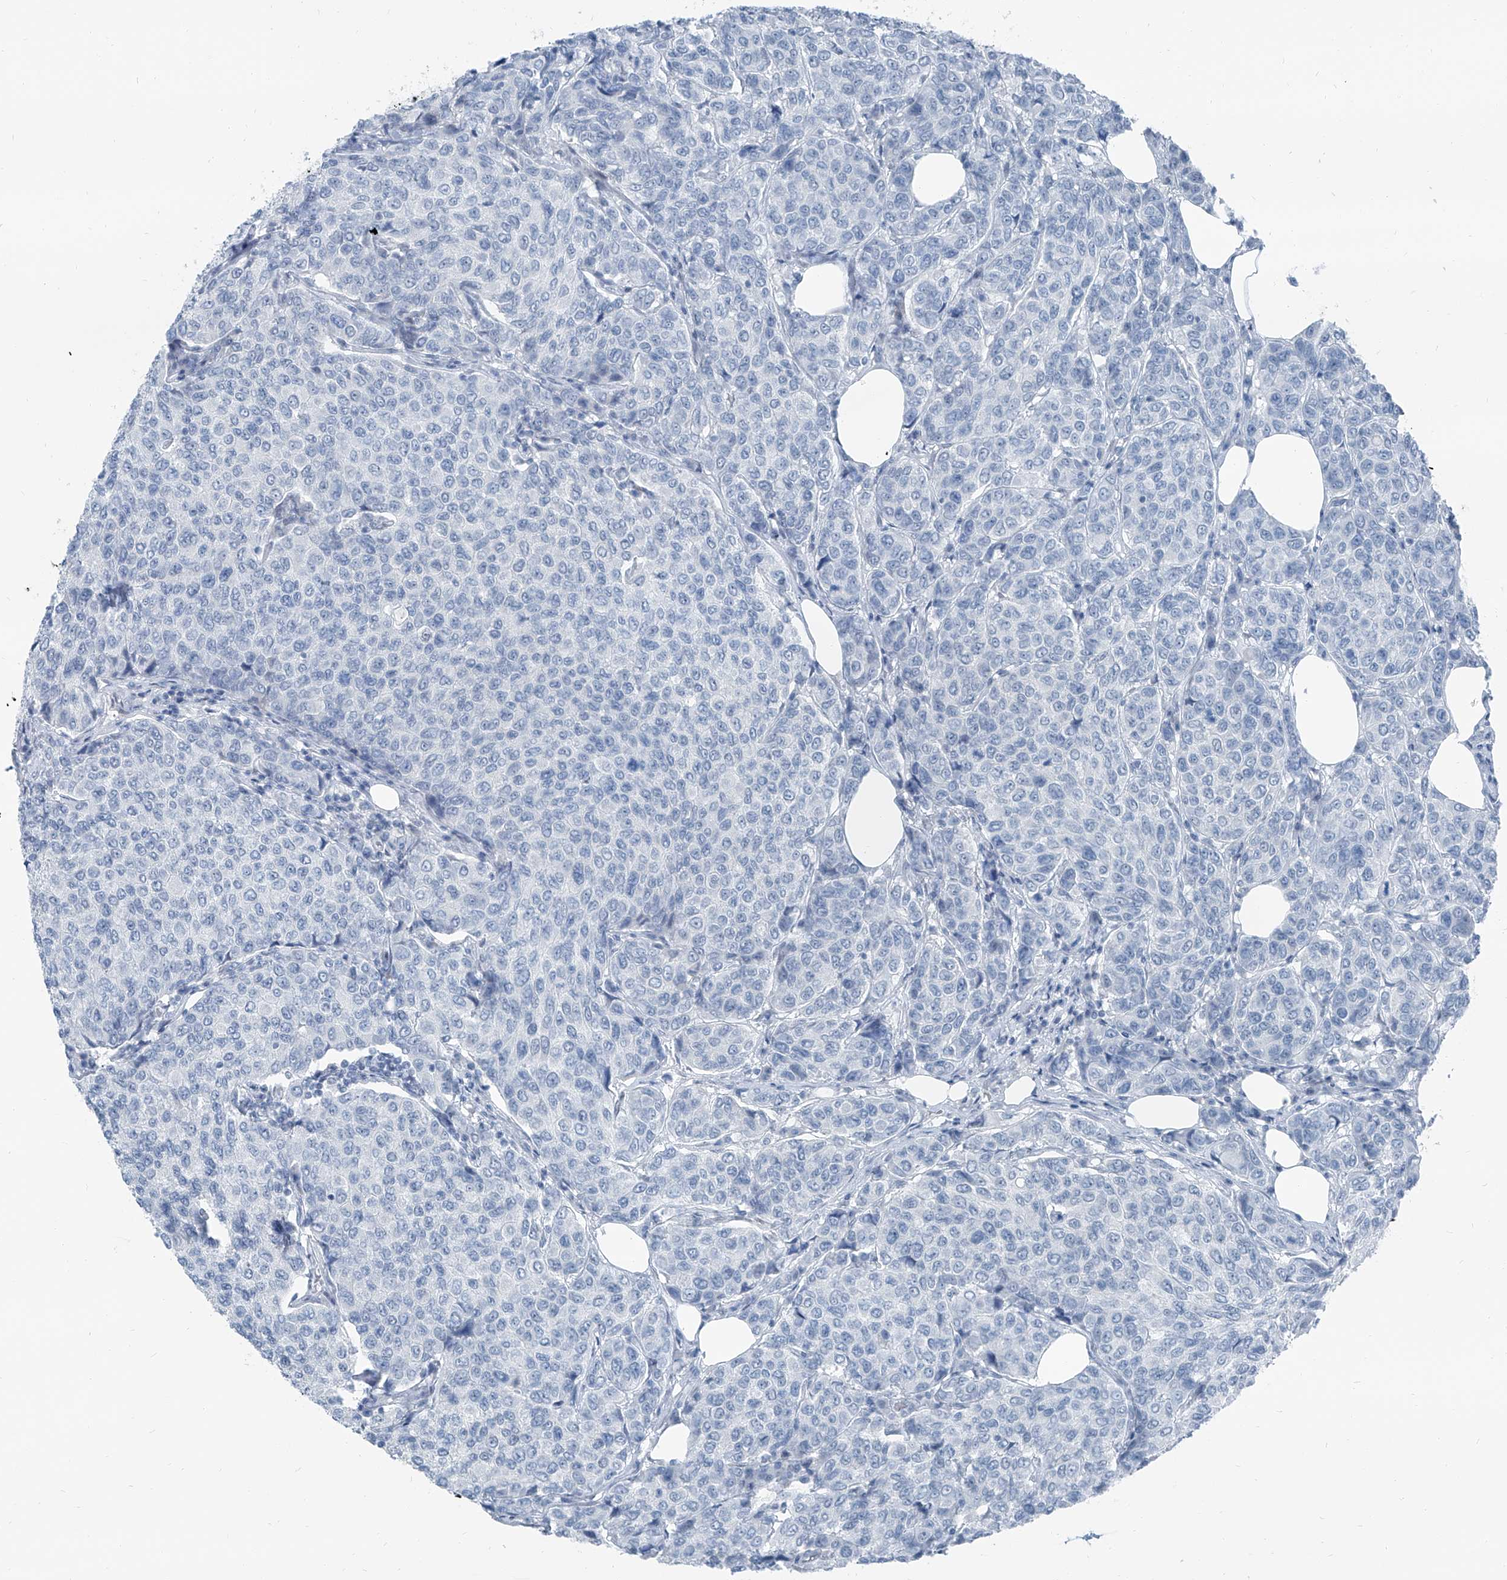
{"staining": {"intensity": "negative", "quantity": "none", "location": "none"}, "tissue": "breast cancer", "cell_type": "Tumor cells", "image_type": "cancer", "snomed": [{"axis": "morphology", "description": "Duct carcinoma"}, {"axis": "topography", "description": "Breast"}], "caption": "This is an immunohistochemistry image of human infiltrating ductal carcinoma (breast). There is no positivity in tumor cells.", "gene": "RGN", "patient": {"sex": "female", "age": 55}}